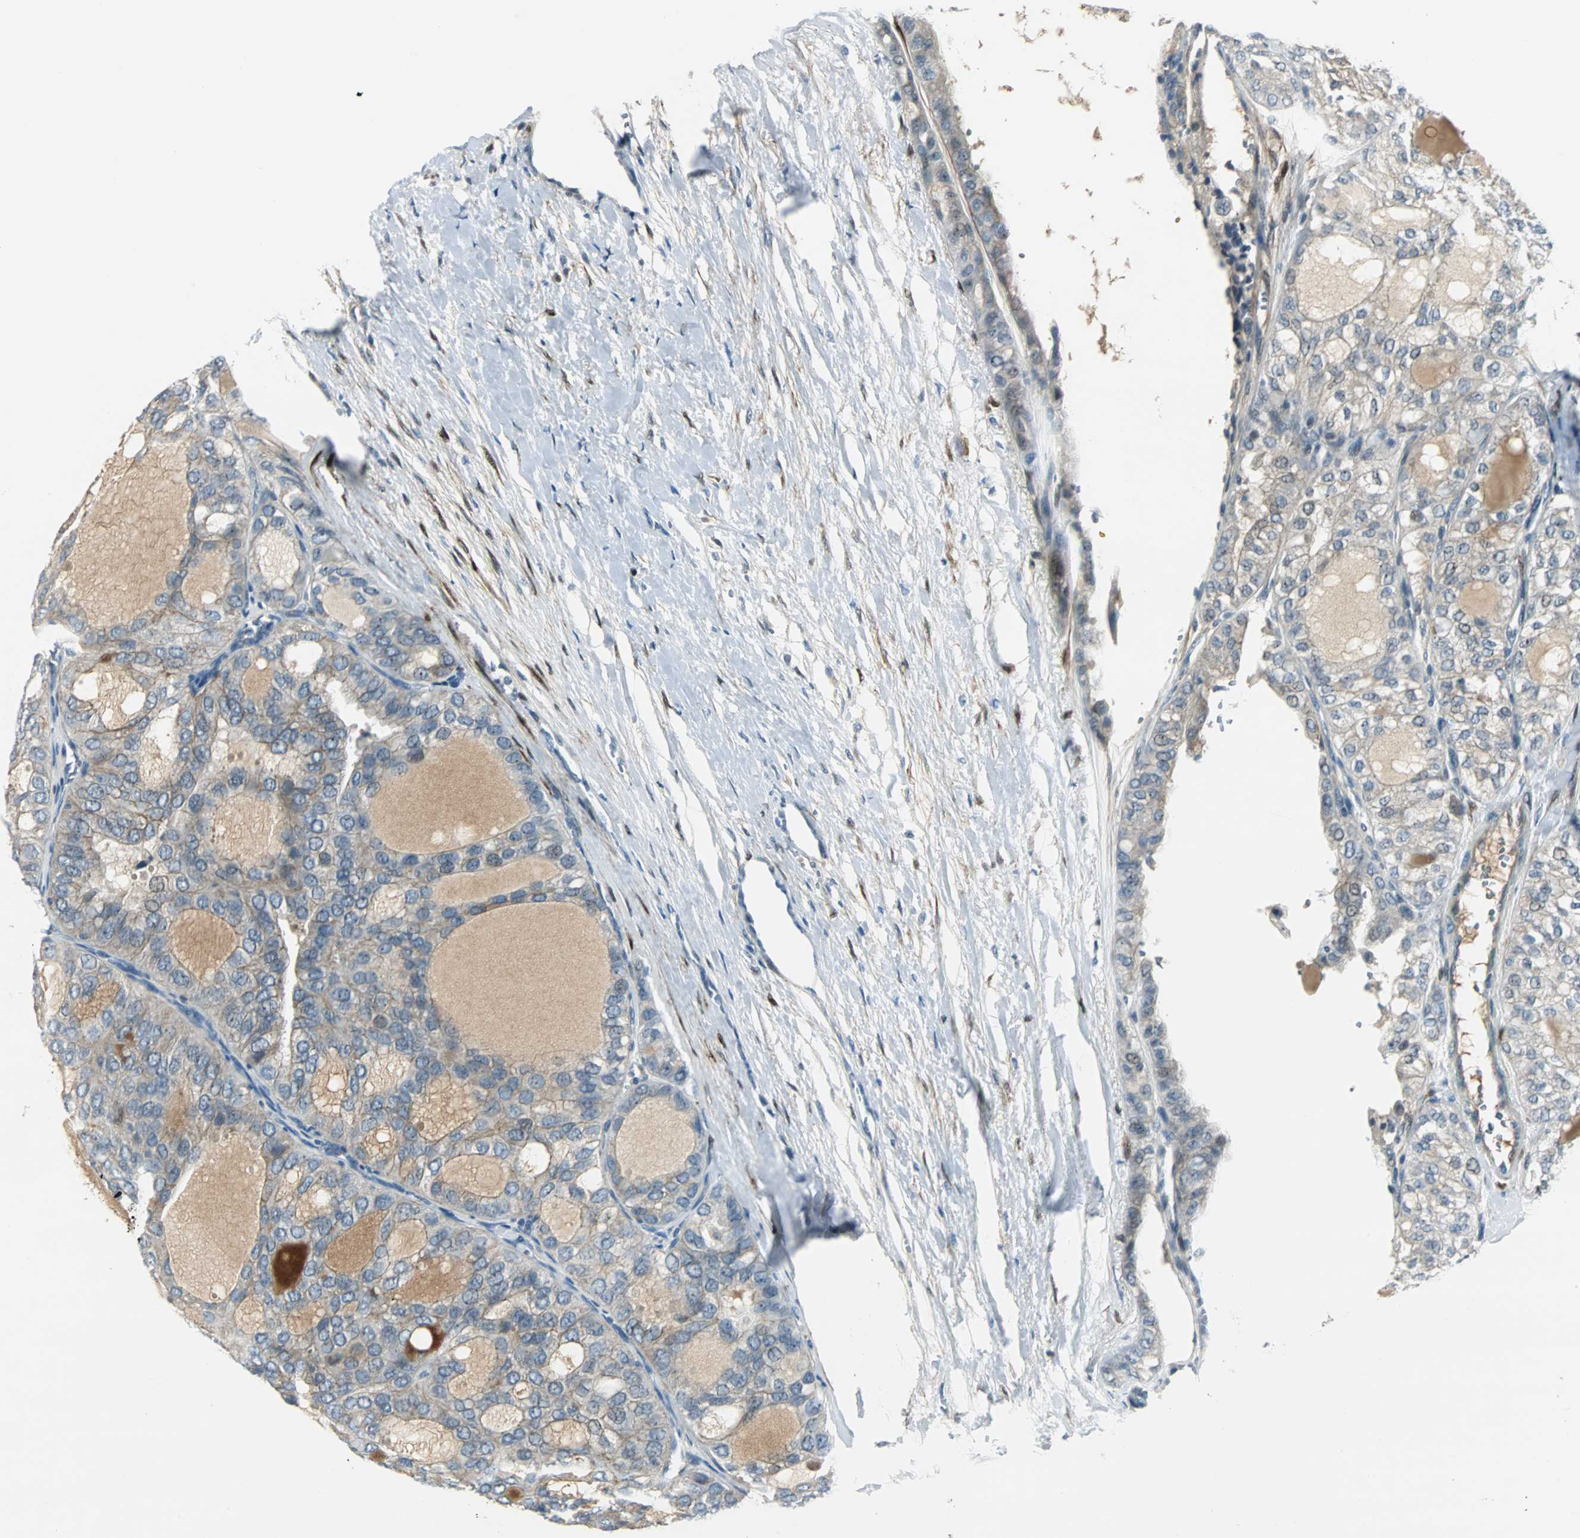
{"staining": {"intensity": "moderate", "quantity": "25%-75%", "location": "cytoplasmic/membranous"}, "tissue": "thyroid cancer", "cell_type": "Tumor cells", "image_type": "cancer", "snomed": [{"axis": "morphology", "description": "Follicular adenoma carcinoma, NOS"}, {"axis": "topography", "description": "Thyroid gland"}], "caption": "This is a photomicrograph of immunohistochemistry staining of thyroid cancer (follicular adenoma carcinoma), which shows moderate expression in the cytoplasmic/membranous of tumor cells.", "gene": "FHL2", "patient": {"sex": "male", "age": 75}}